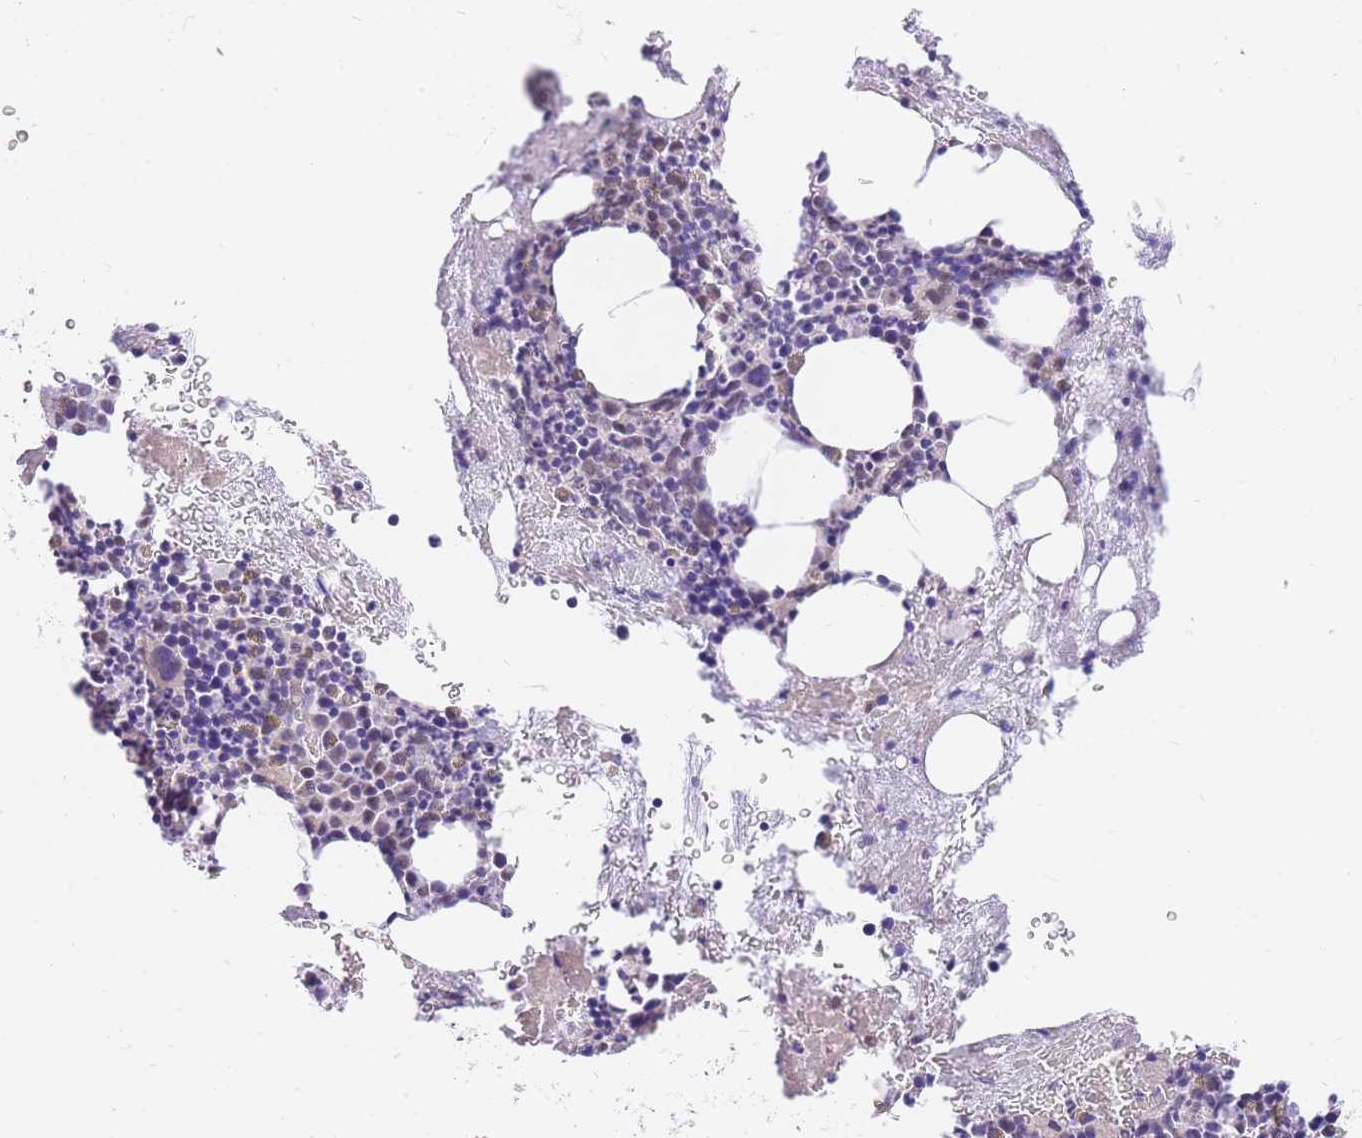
{"staining": {"intensity": "negative", "quantity": "none", "location": "none"}, "tissue": "bone marrow", "cell_type": "Hematopoietic cells", "image_type": "normal", "snomed": [{"axis": "morphology", "description": "Normal tissue, NOS"}, {"axis": "topography", "description": "Bone marrow"}], "caption": "This micrograph is of unremarkable bone marrow stained with IHC to label a protein in brown with the nuclei are counter-stained blue. There is no staining in hematopoietic cells.", "gene": "S100PBP", "patient": {"sex": "male", "age": 53}}